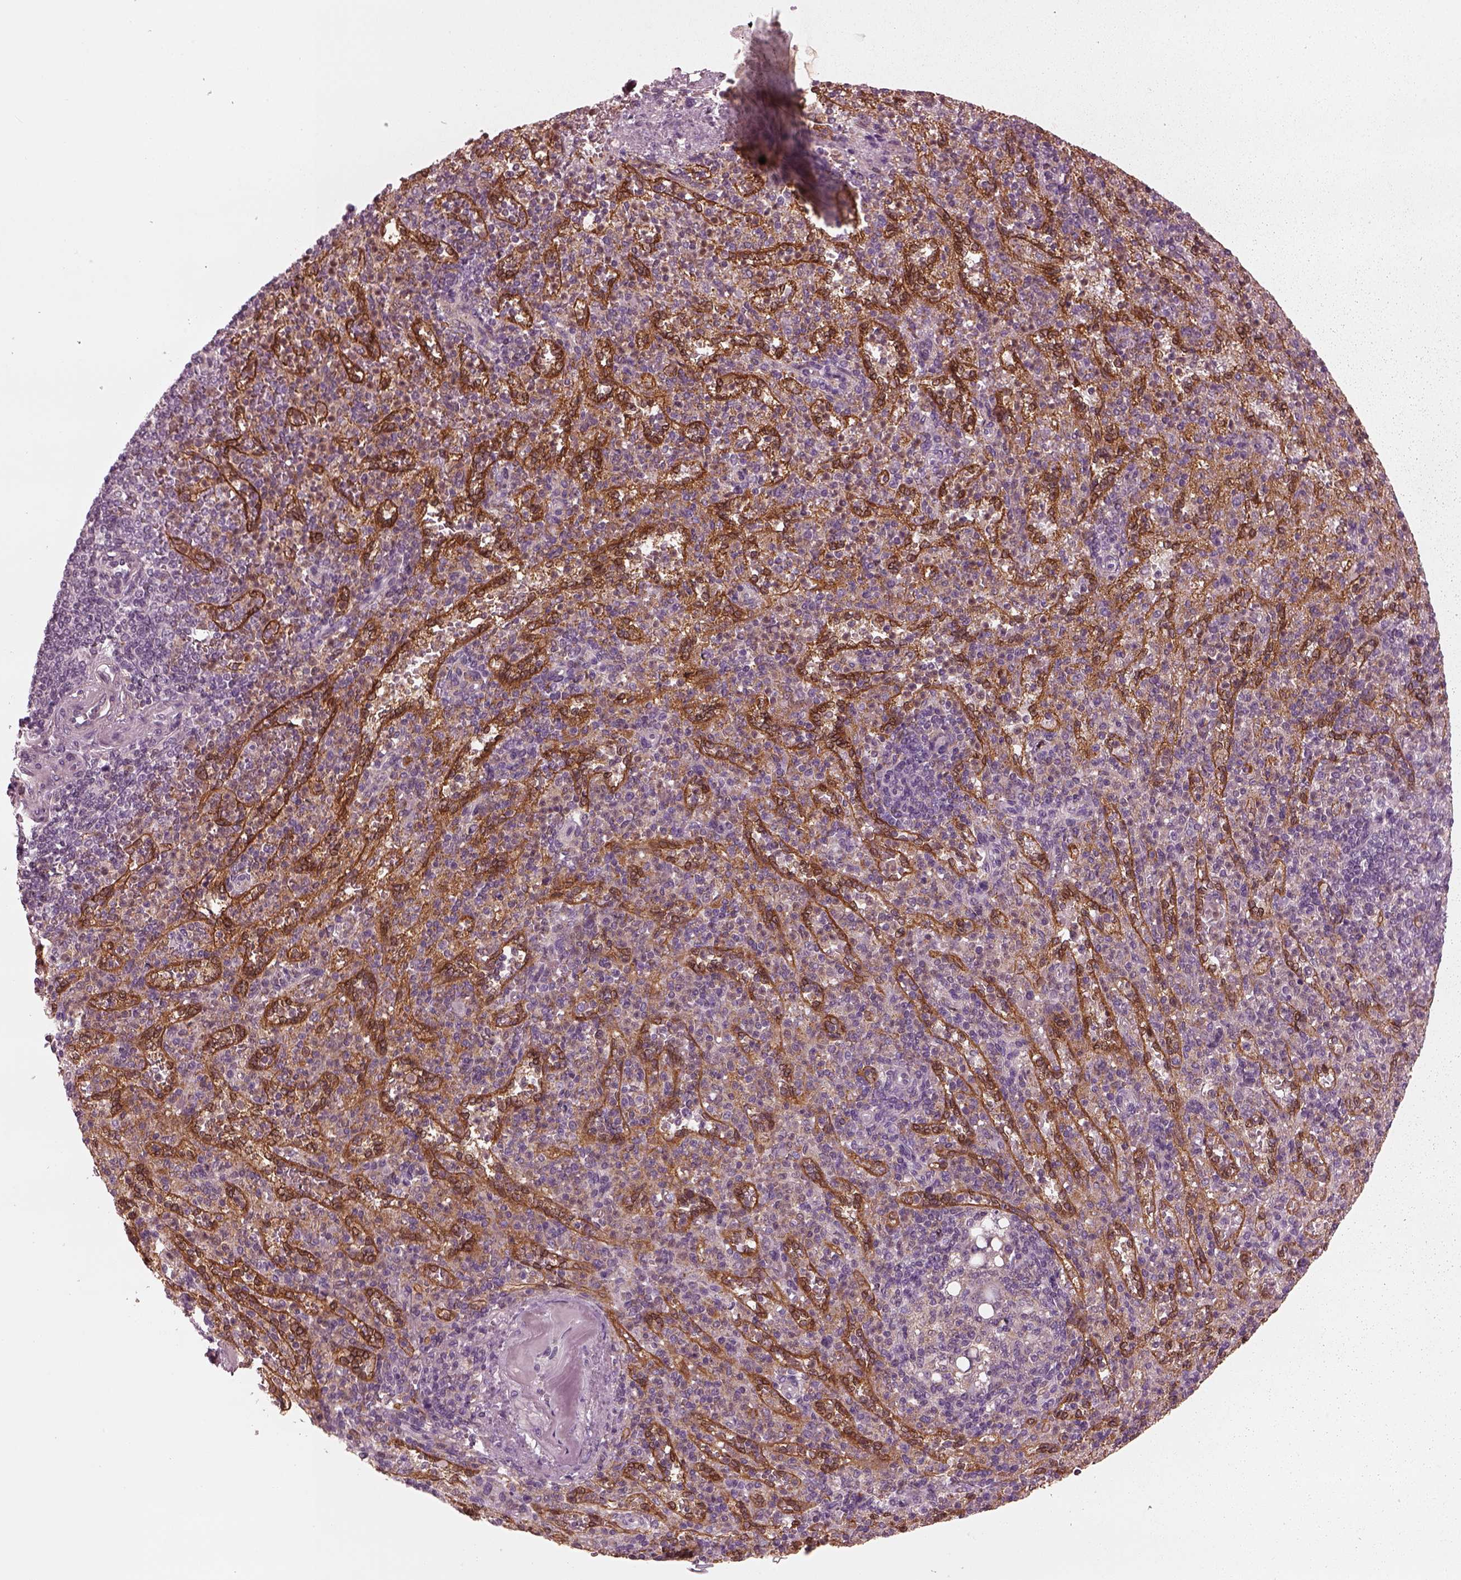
{"staining": {"intensity": "moderate", "quantity": "<25%", "location": "cytoplasmic/membranous"}, "tissue": "spleen", "cell_type": "Cells in red pulp", "image_type": "normal", "snomed": [{"axis": "morphology", "description": "Normal tissue, NOS"}, {"axis": "topography", "description": "Spleen"}], "caption": "The photomicrograph reveals a brown stain indicating the presence of a protein in the cytoplasmic/membranous of cells in red pulp in spleen.", "gene": "PSTPIP2", "patient": {"sex": "female", "age": 74}}